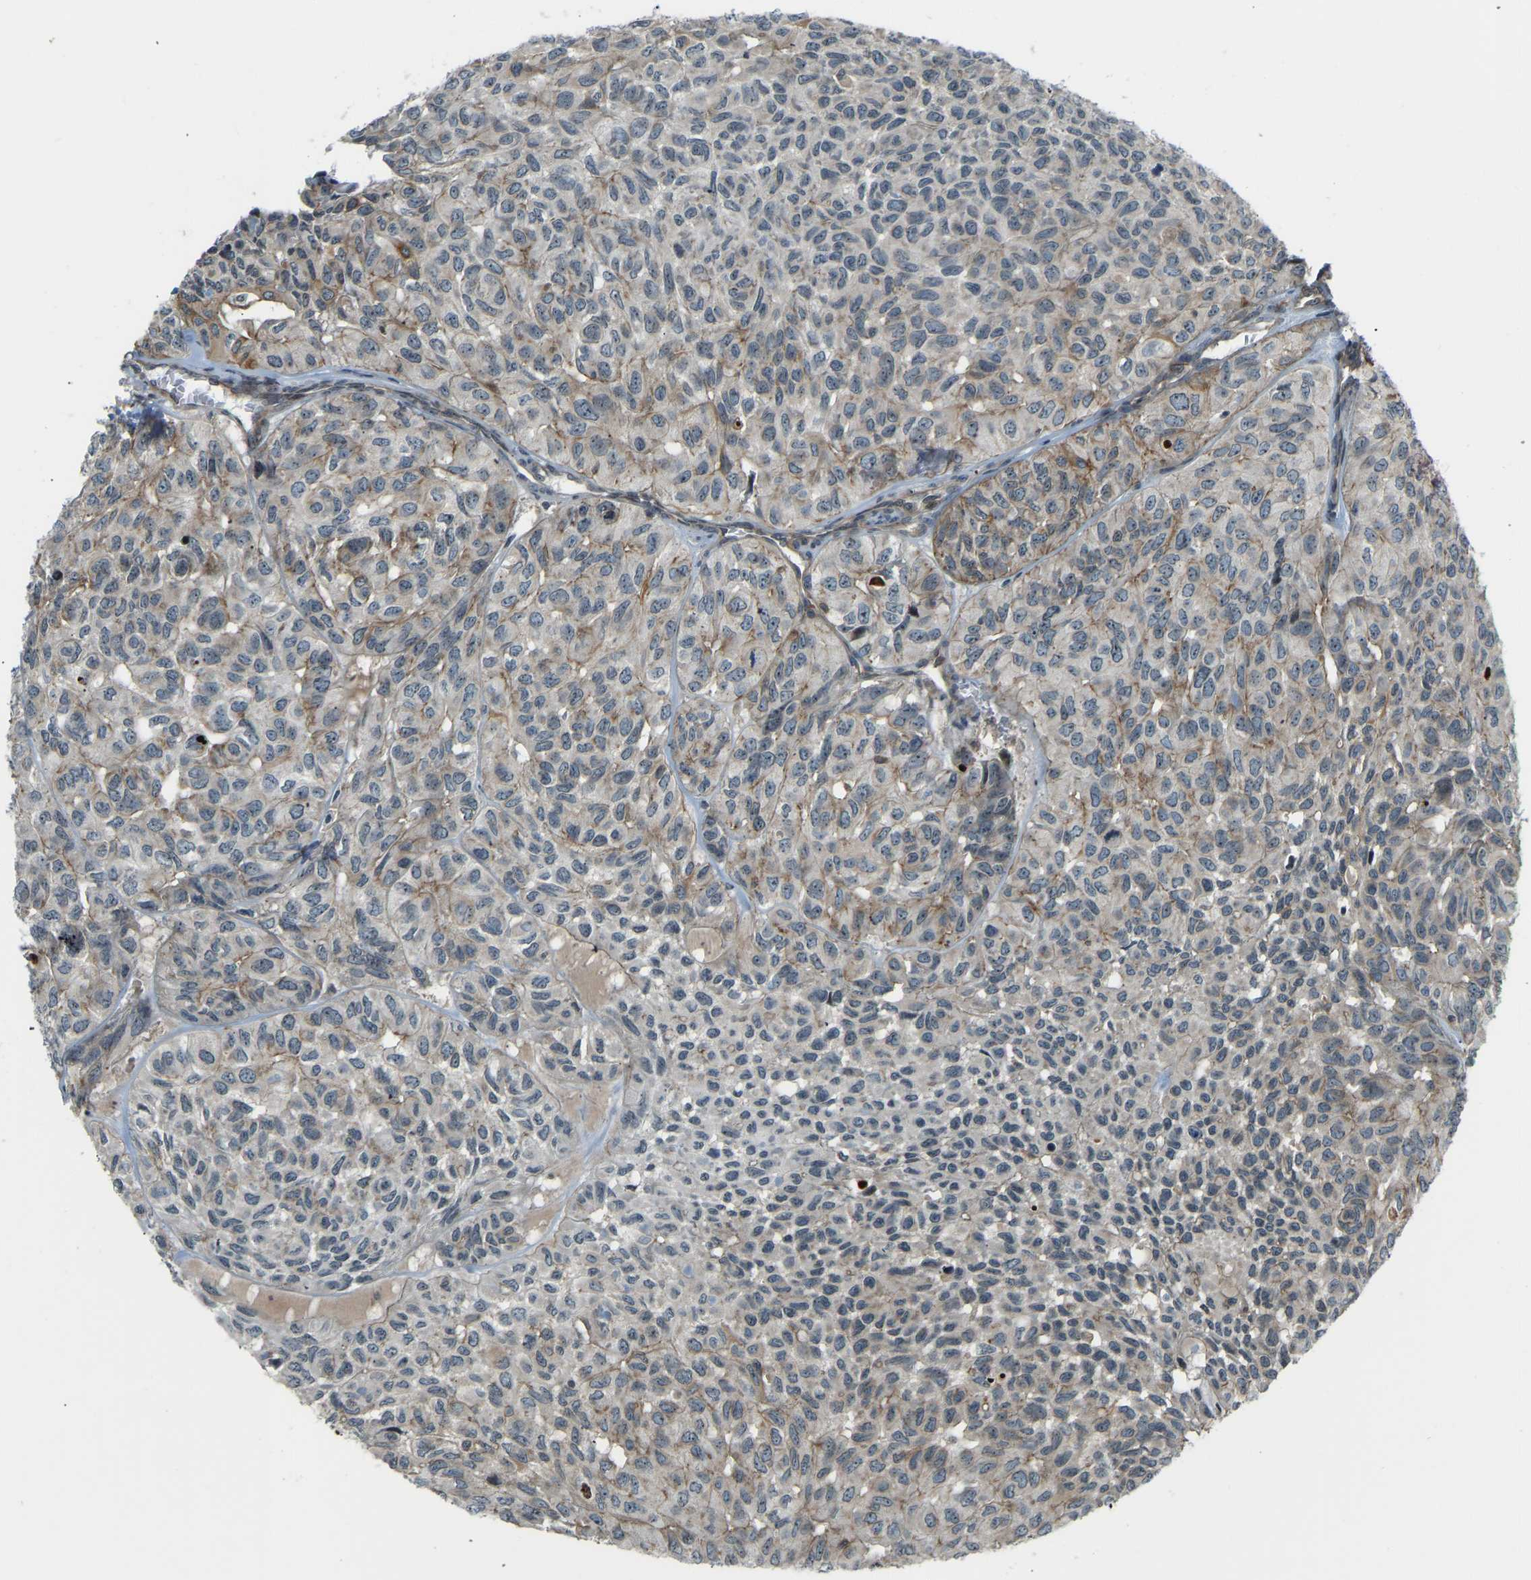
{"staining": {"intensity": "moderate", "quantity": "<25%", "location": "cytoplasmic/membranous"}, "tissue": "head and neck cancer", "cell_type": "Tumor cells", "image_type": "cancer", "snomed": [{"axis": "morphology", "description": "Adenocarcinoma, NOS"}, {"axis": "topography", "description": "Salivary gland, NOS"}, {"axis": "topography", "description": "Head-Neck"}], "caption": "Immunohistochemistry (IHC) of human head and neck adenocarcinoma reveals low levels of moderate cytoplasmic/membranous positivity in about <25% of tumor cells.", "gene": "SVOPL", "patient": {"sex": "female", "age": 76}}